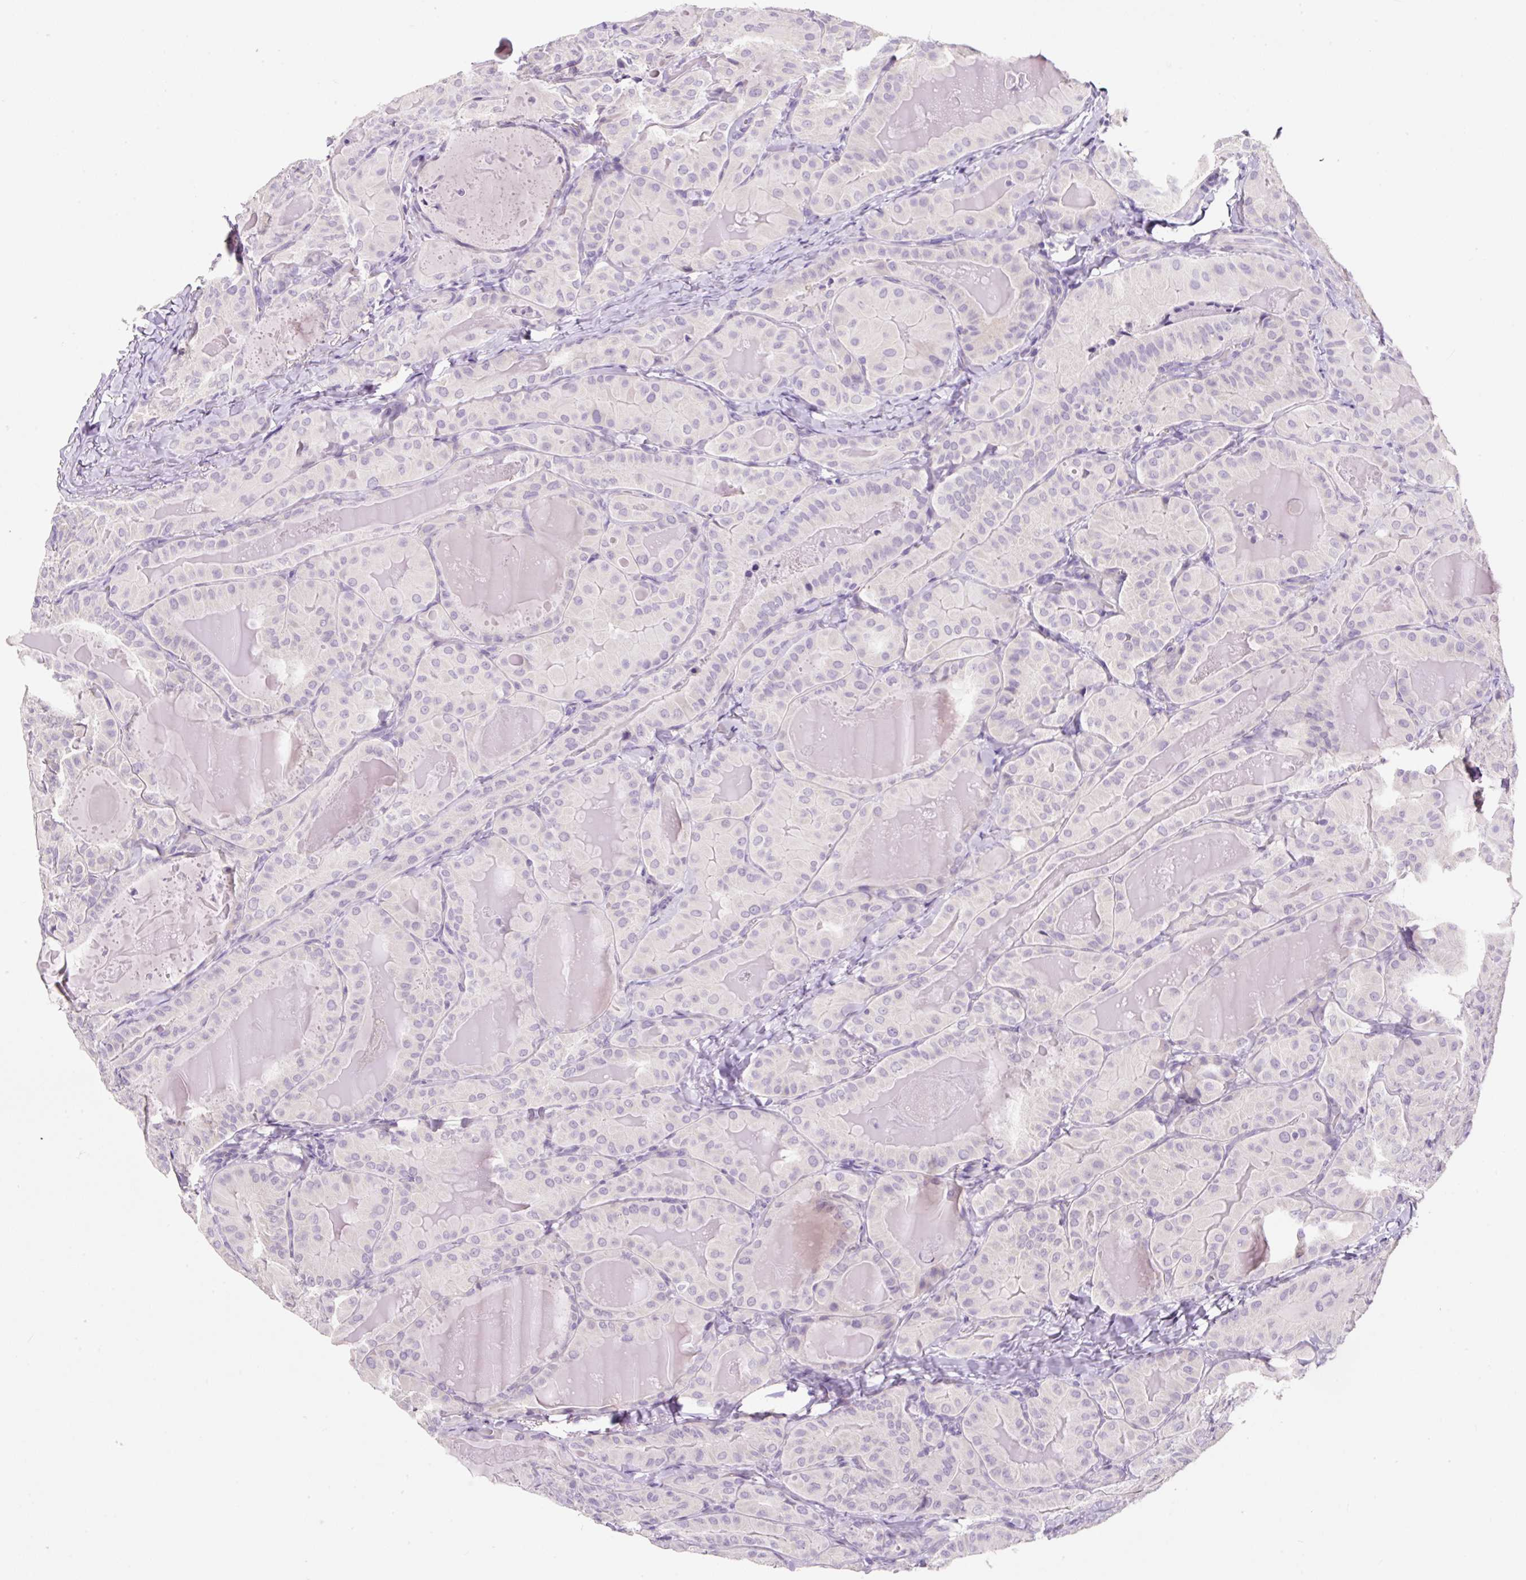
{"staining": {"intensity": "negative", "quantity": "none", "location": "none"}, "tissue": "thyroid cancer", "cell_type": "Tumor cells", "image_type": "cancer", "snomed": [{"axis": "morphology", "description": "Papillary adenocarcinoma, NOS"}, {"axis": "topography", "description": "Thyroid gland"}], "caption": "A high-resolution histopathology image shows immunohistochemistry staining of papillary adenocarcinoma (thyroid), which shows no significant staining in tumor cells. (Stains: DAB (3,3'-diaminobenzidine) IHC with hematoxylin counter stain, Microscopy: brightfield microscopy at high magnification).", "gene": "SYP", "patient": {"sex": "female", "age": 68}}